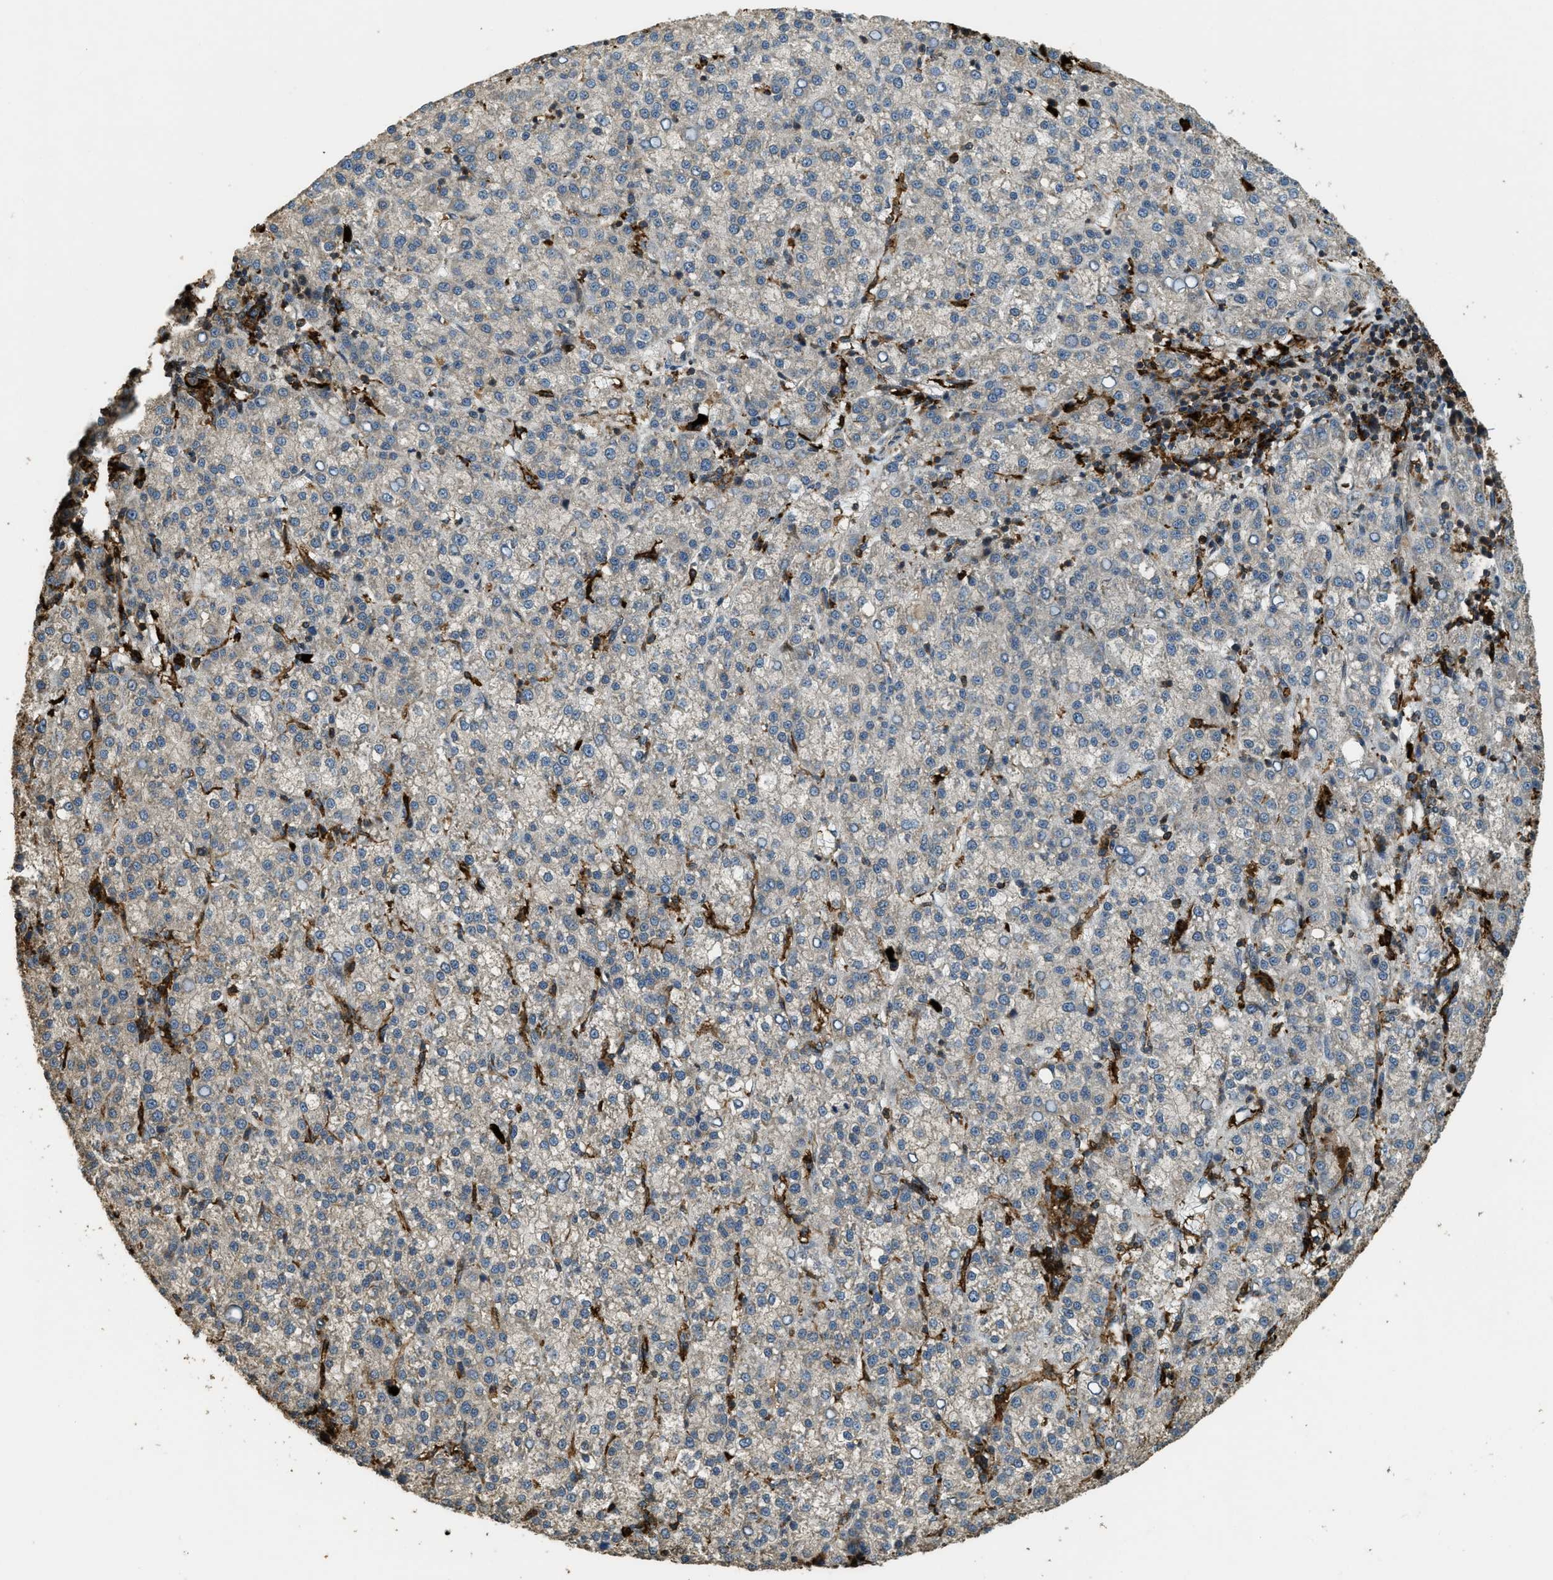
{"staining": {"intensity": "negative", "quantity": "none", "location": "none"}, "tissue": "liver cancer", "cell_type": "Tumor cells", "image_type": "cancer", "snomed": [{"axis": "morphology", "description": "Carcinoma, Hepatocellular, NOS"}, {"axis": "topography", "description": "Liver"}], "caption": "Liver cancer (hepatocellular carcinoma) stained for a protein using immunohistochemistry demonstrates no staining tumor cells.", "gene": "RNF141", "patient": {"sex": "female", "age": 58}}